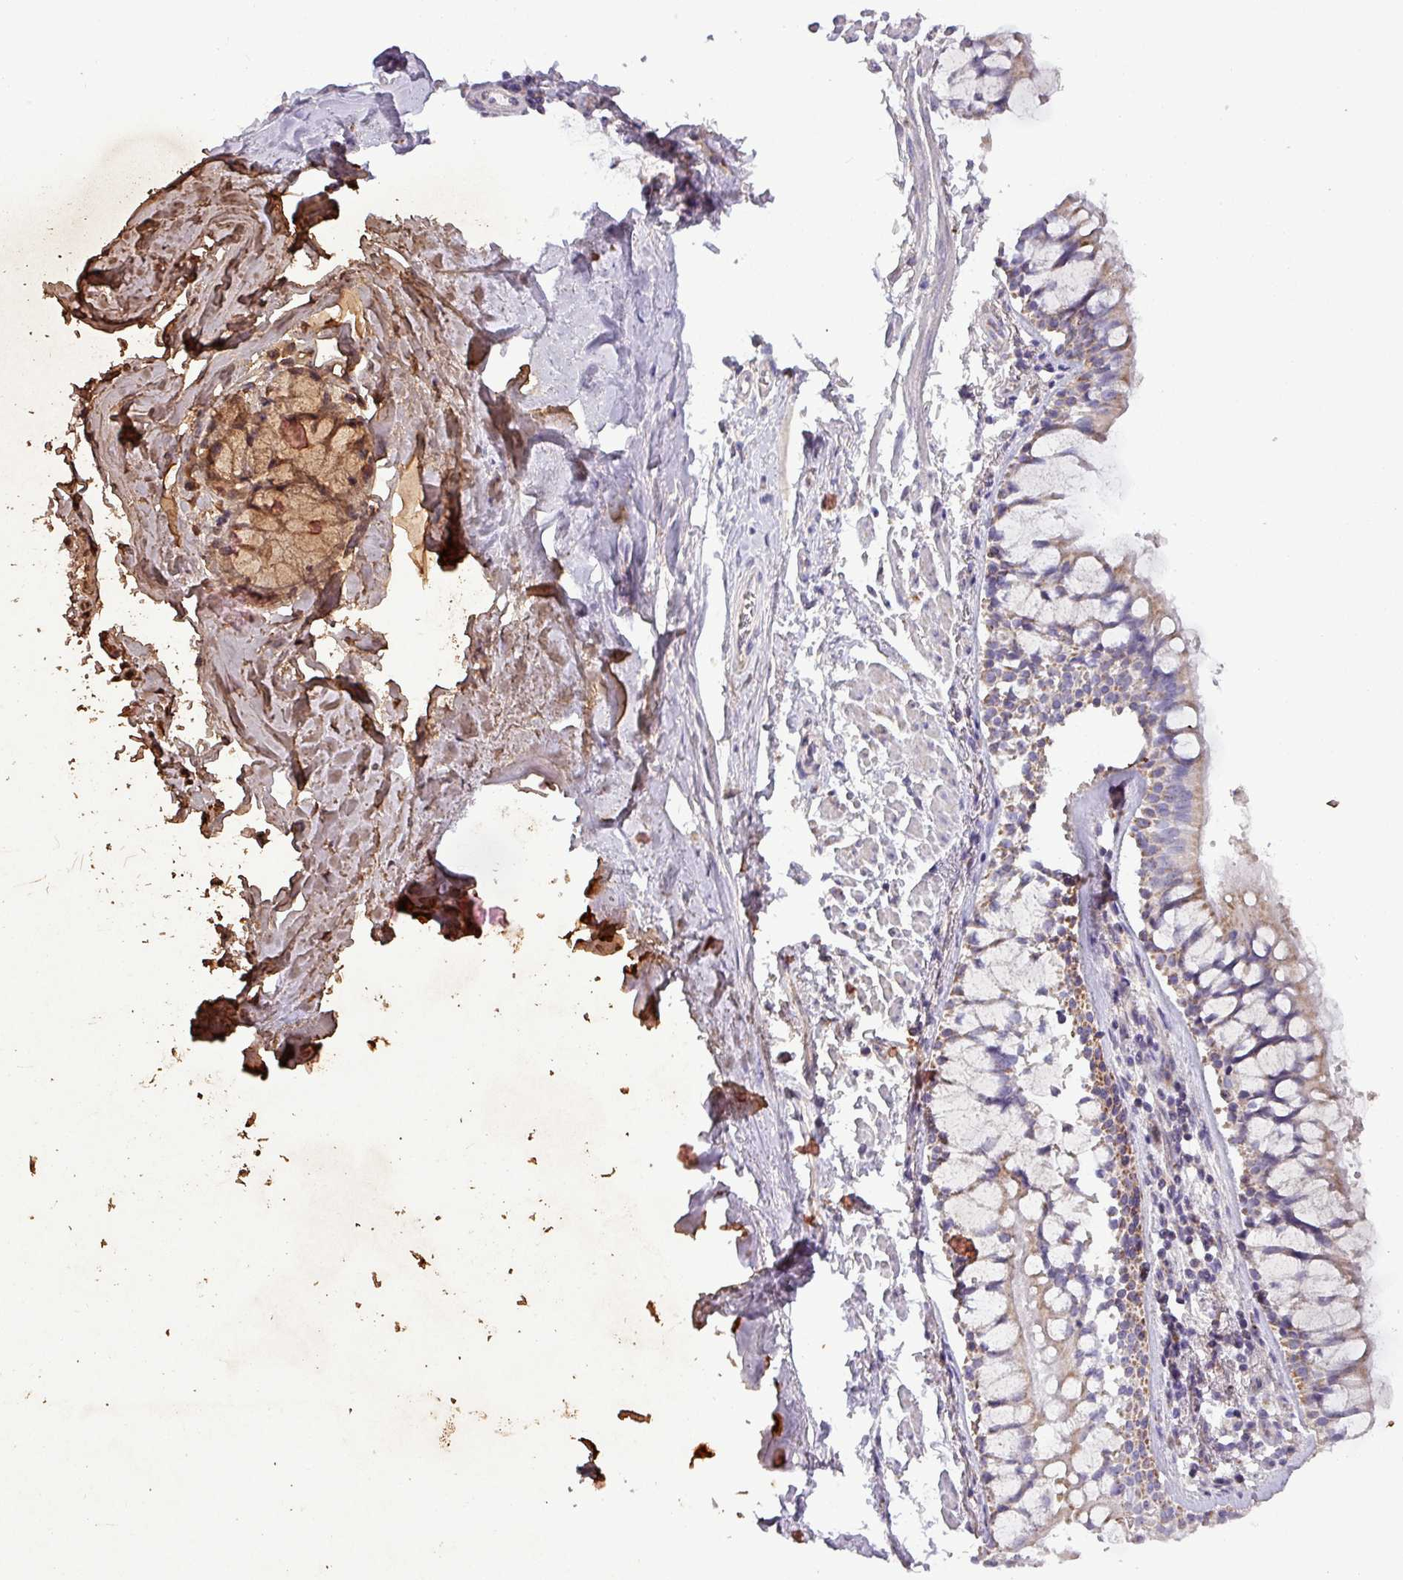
{"staining": {"intensity": "moderate", "quantity": "25%-75%", "location": "cytoplasmic/membranous"}, "tissue": "bronchus", "cell_type": "Respiratory epithelial cells", "image_type": "normal", "snomed": [{"axis": "morphology", "description": "Normal tissue, NOS"}, {"axis": "topography", "description": "Bronchus"}], "caption": "DAB immunohistochemical staining of normal human bronchus reveals moderate cytoplasmic/membranous protein staining in about 25%-75% of respiratory epithelial cells. (Brightfield microscopy of DAB IHC at high magnification).", "gene": "PNMA6A", "patient": {"sex": "male", "age": 70}}